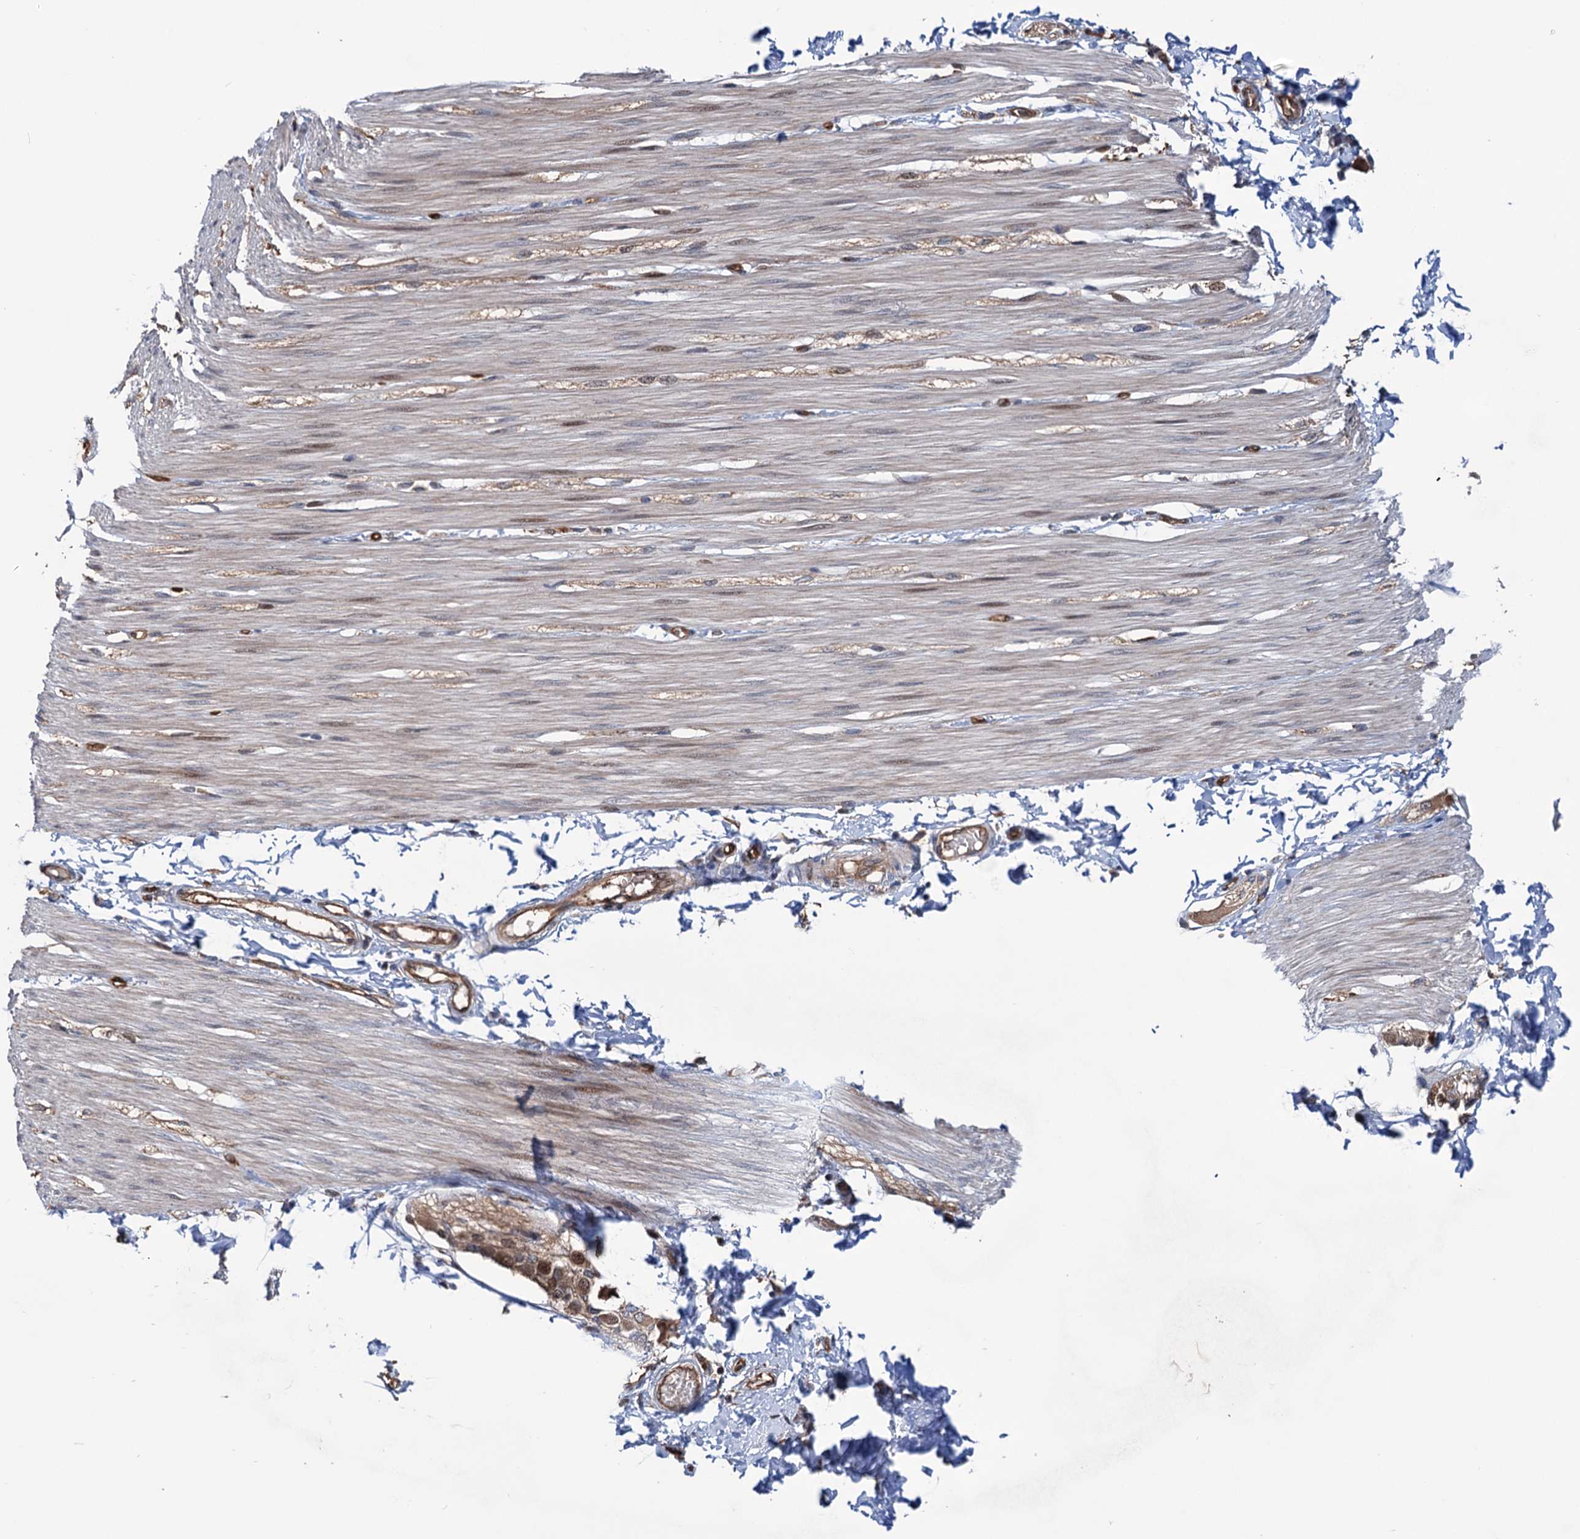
{"staining": {"intensity": "weak", "quantity": "25%-75%", "location": "cytoplasmic/membranous,nuclear"}, "tissue": "smooth muscle", "cell_type": "Smooth muscle cells", "image_type": "normal", "snomed": [{"axis": "morphology", "description": "Normal tissue, NOS"}, {"axis": "morphology", "description": "Adenocarcinoma, NOS"}, {"axis": "topography", "description": "Colon"}, {"axis": "topography", "description": "Peripheral nerve tissue"}], "caption": "Immunohistochemistry micrograph of benign smooth muscle stained for a protein (brown), which shows low levels of weak cytoplasmic/membranous,nuclear expression in approximately 25%-75% of smooth muscle cells.", "gene": "NCAPD2", "patient": {"sex": "male", "age": 14}}